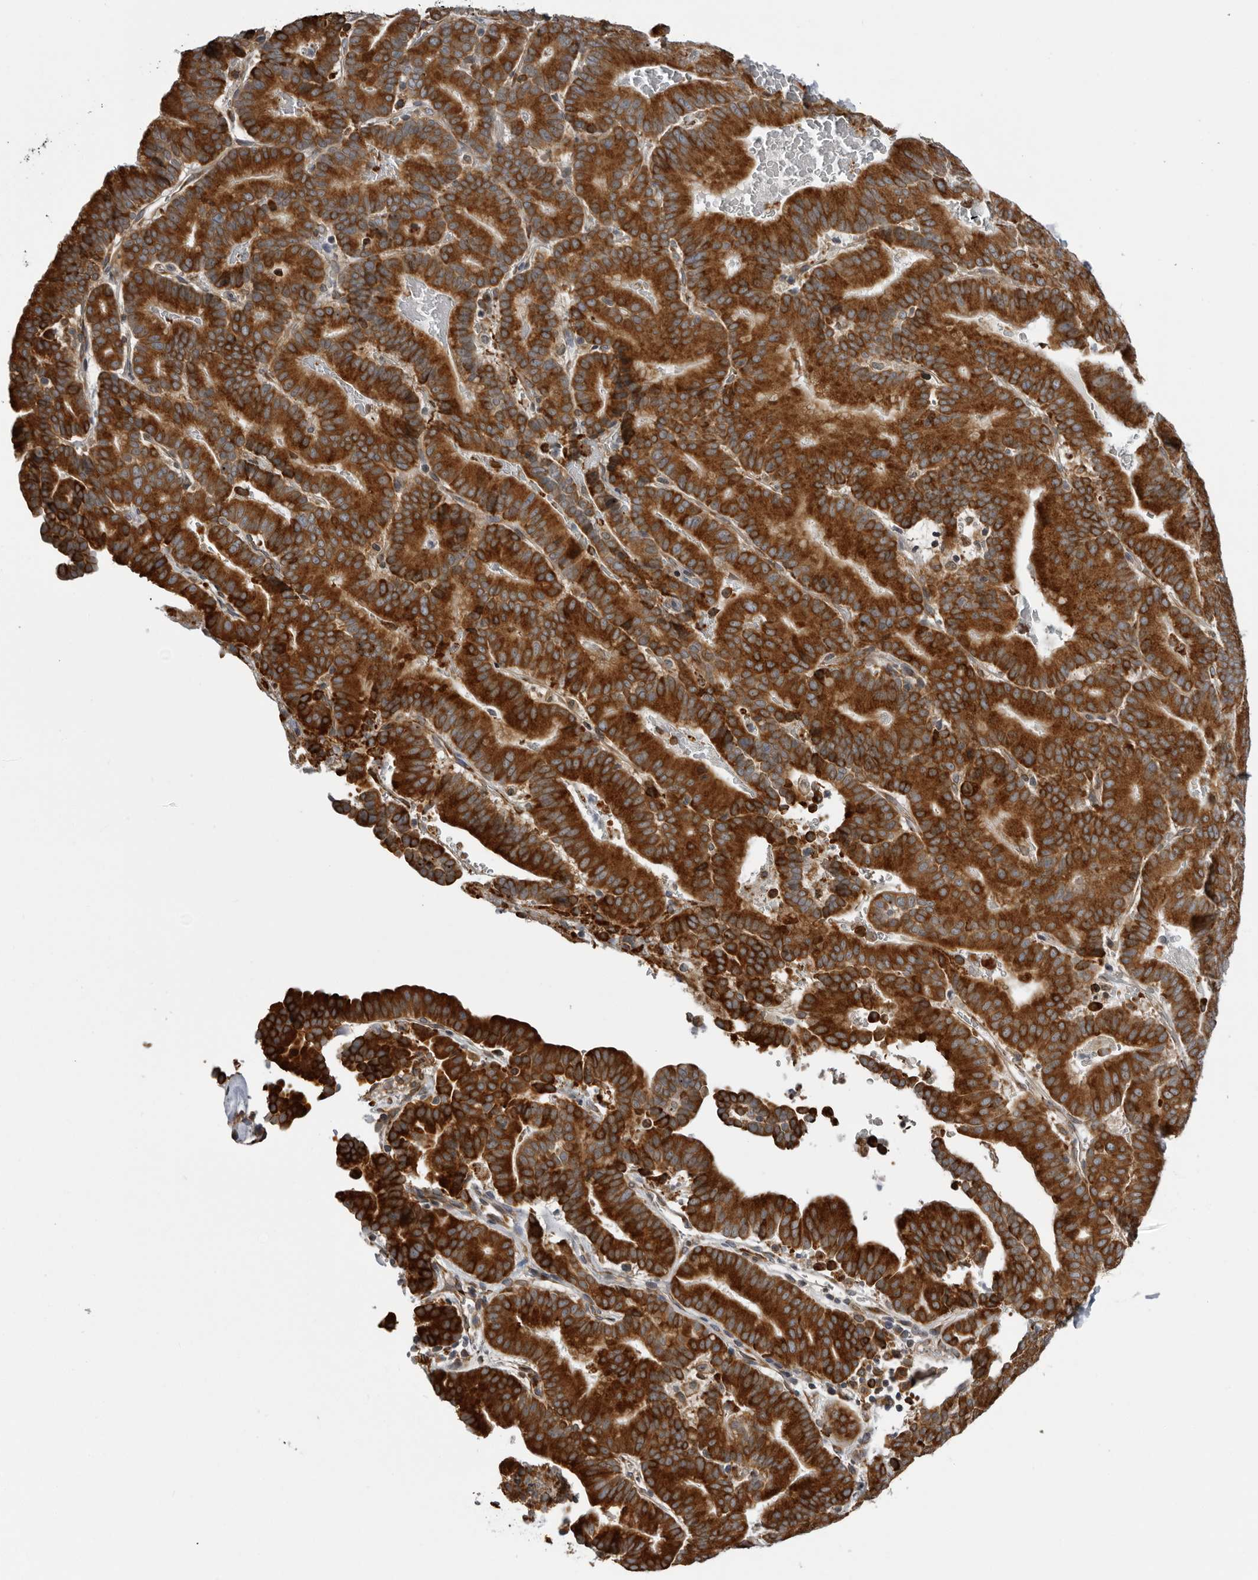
{"staining": {"intensity": "strong", "quantity": ">75%", "location": "cytoplasmic/membranous"}, "tissue": "liver cancer", "cell_type": "Tumor cells", "image_type": "cancer", "snomed": [{"axis": "morphology", "description": "Cholangiocarcinoma"}, {"axis": "topography", "description": "Liver"}], "caption": "Liver cancer was stained to show a protein in brown. There is high levels of strong cytoplasmic/membranous positivity in about >75% of tumor cells.", "gene": "ALPK2", "patient": {"sex": "female", "age": 75}}